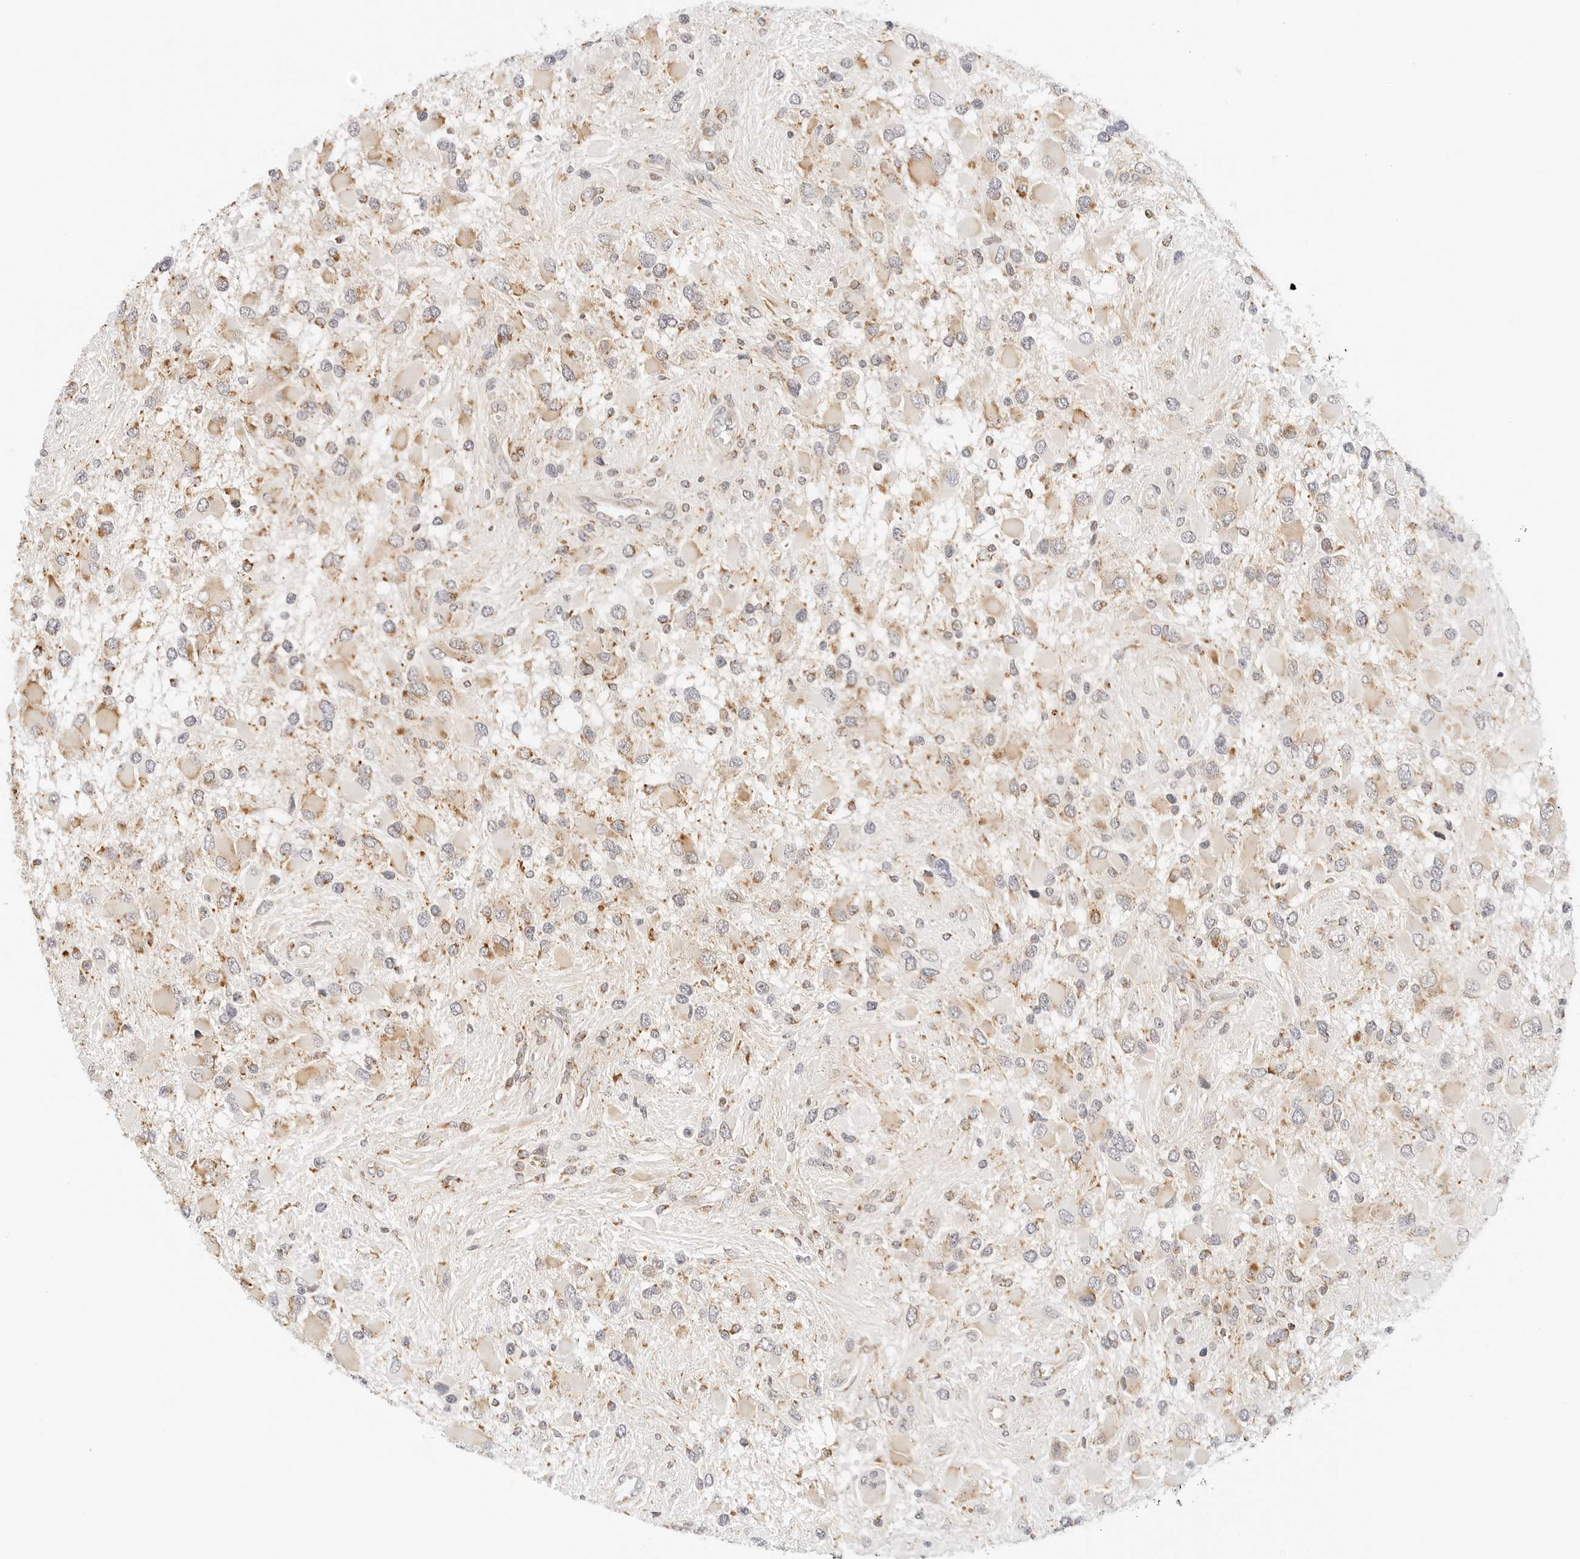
{"staining": {"intensity": "weak", "quantity": "25%-75%", "location": "cytoplasmic/membranous"}, "tissue": "glioma", "cell_type": "Tumor cells", "image_type": "cancer", "snomed": [{"axis": "morphology", "description": "Glioma, malignant, High grade"}, {"axis": "topography", "description": "Brain"}], "caption": "Human malignant glioma (high-grade) stained with a protein marker displays weak staining in tumor cells.", "gene": "ATL1", "patient": {"sex": "male", "age": 53}}